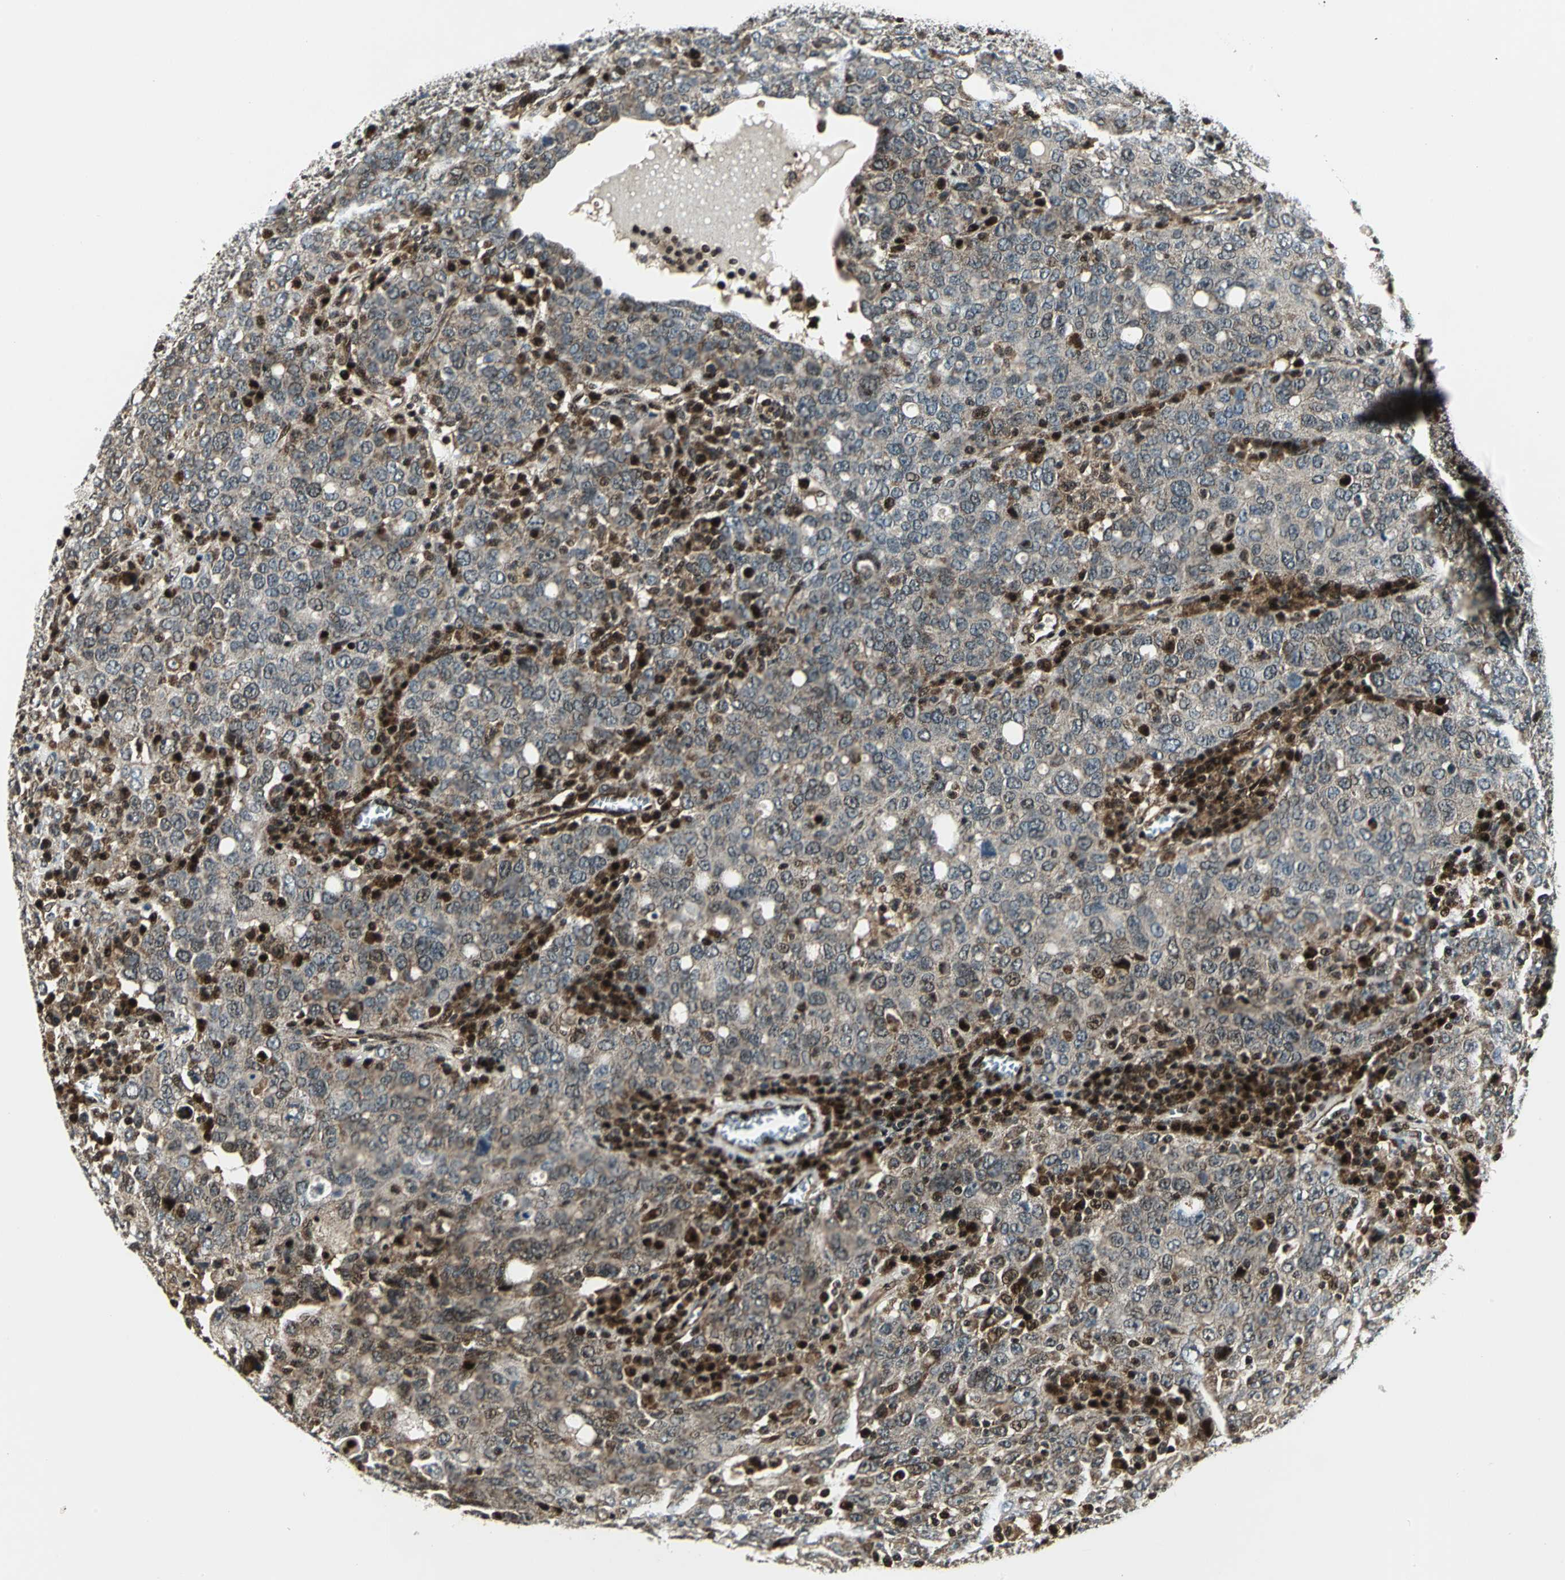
{"staining": {"intensity": "moderate", "quantity": ">75%", "location": "cytoplasmic/membranous,nuclear"}, "tissue": "ovarian cancer", "cell_type": "Tumor cells", "image_type": "cancer", "snomed": [{"axis": "morphology", "description": "Carcinoma, endometroid"}, {"axis": "topography", "description": "Ovary"}], "caption": "IHC staining of ovarian cancer (endometroid carcinoma), which shows medium levels of moderate cytoplasmic/membranous and nuclear expression in about >75% of tumor cells indicating moderate cytoplasmic/membranous and nuclear protein staining. The staining was performed using DAB (brown) for protein detection and nuclei were counterstained in hematoxylin (blue).", "gene": "COPS5", "patient": {"sex": "female", "age": 62}}